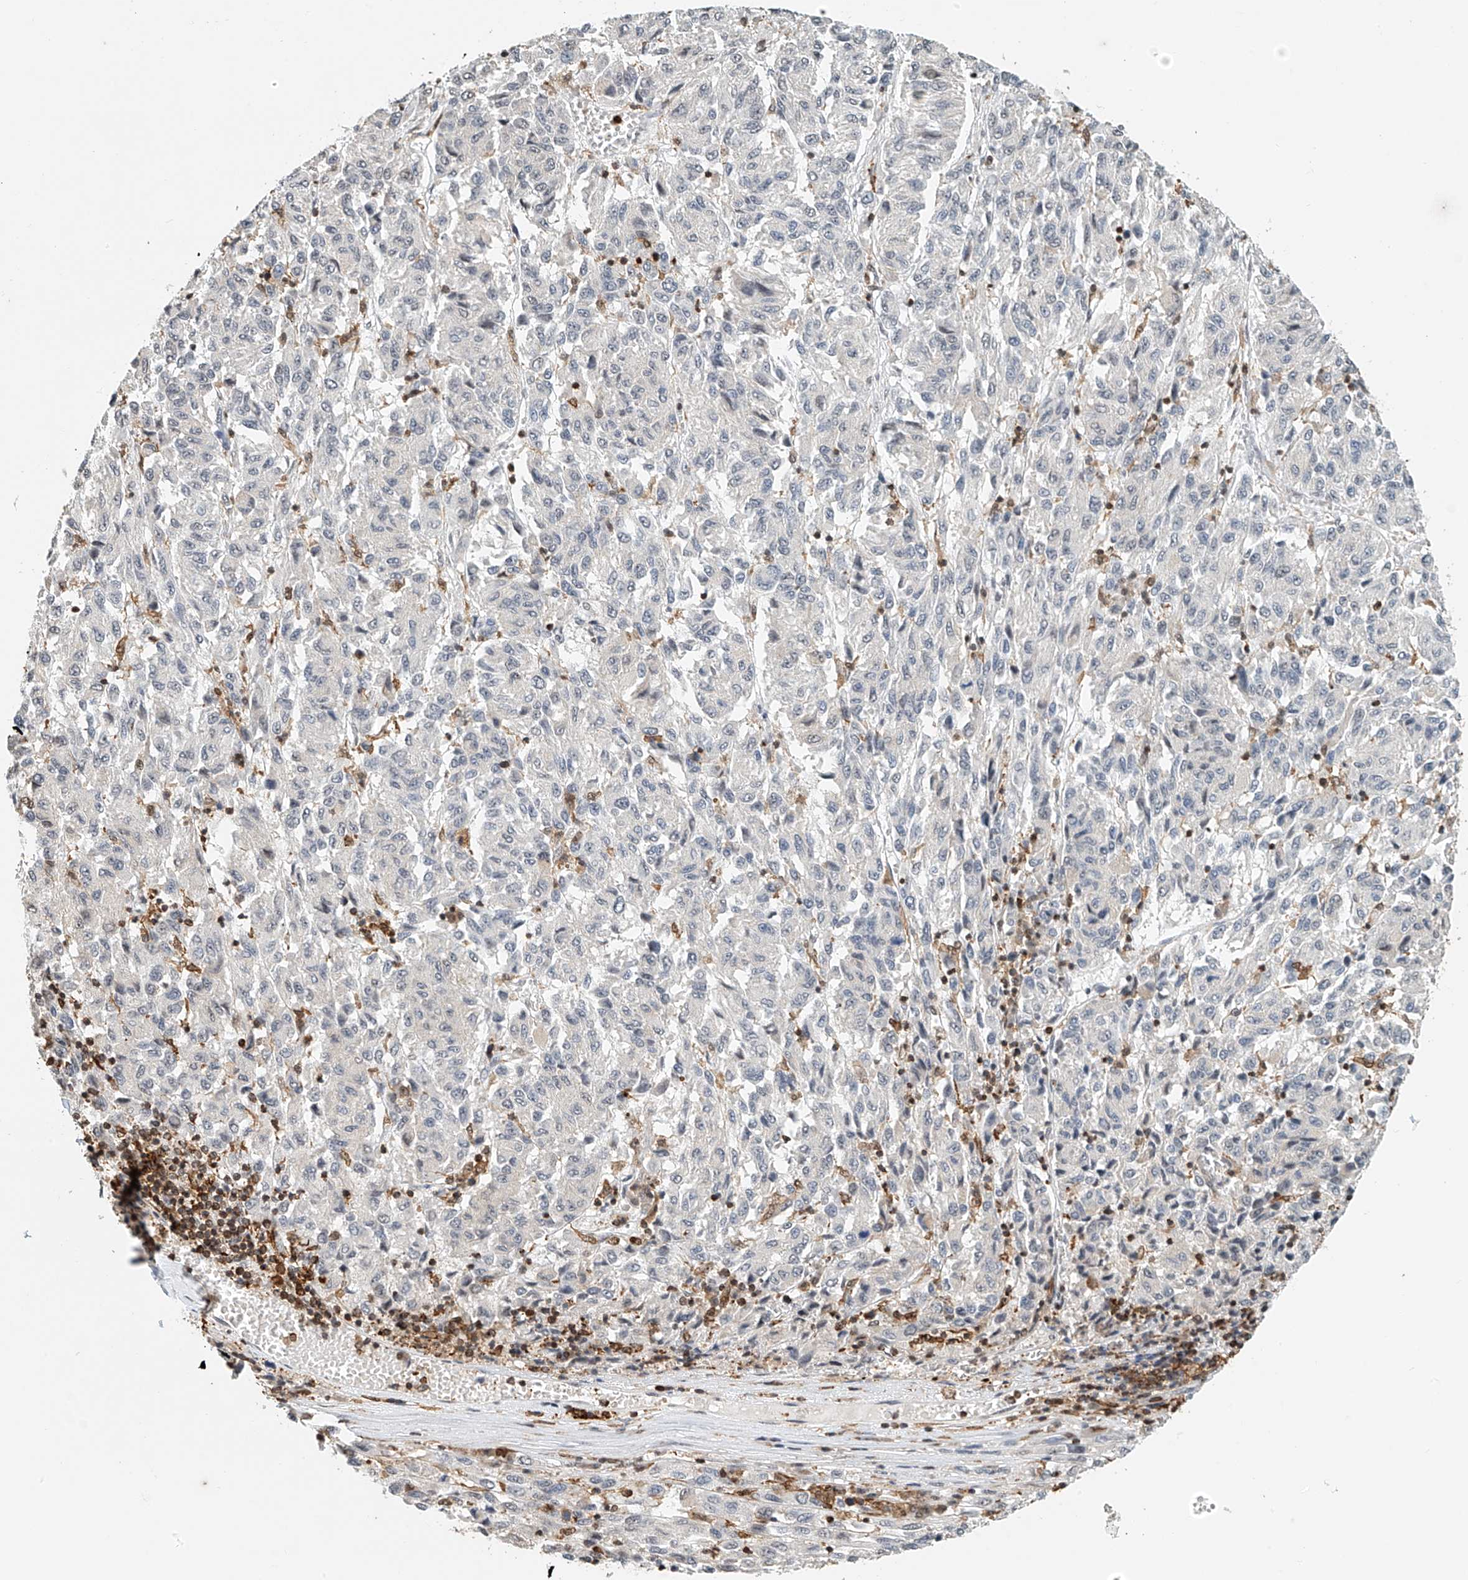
{"staining": {"intensity": "negative", "quantity": "none", "location": "none"}, "tissue": "melanoma", "cell_type": "Tumor cells", "image_type": "cancer", "snomed": [{"axis": "morphology", "description": "Malignant melanoma, Metastatic site"}, {"axis": "topography", "description": "Lung"}], "caption": "Human malignant melanoma (metastatic site) stained for a protein using immunohistochemistry reveals no expression in tumor cells.", "gene": "MICAL1", "patient": {"sex": "male", "age": 64}}